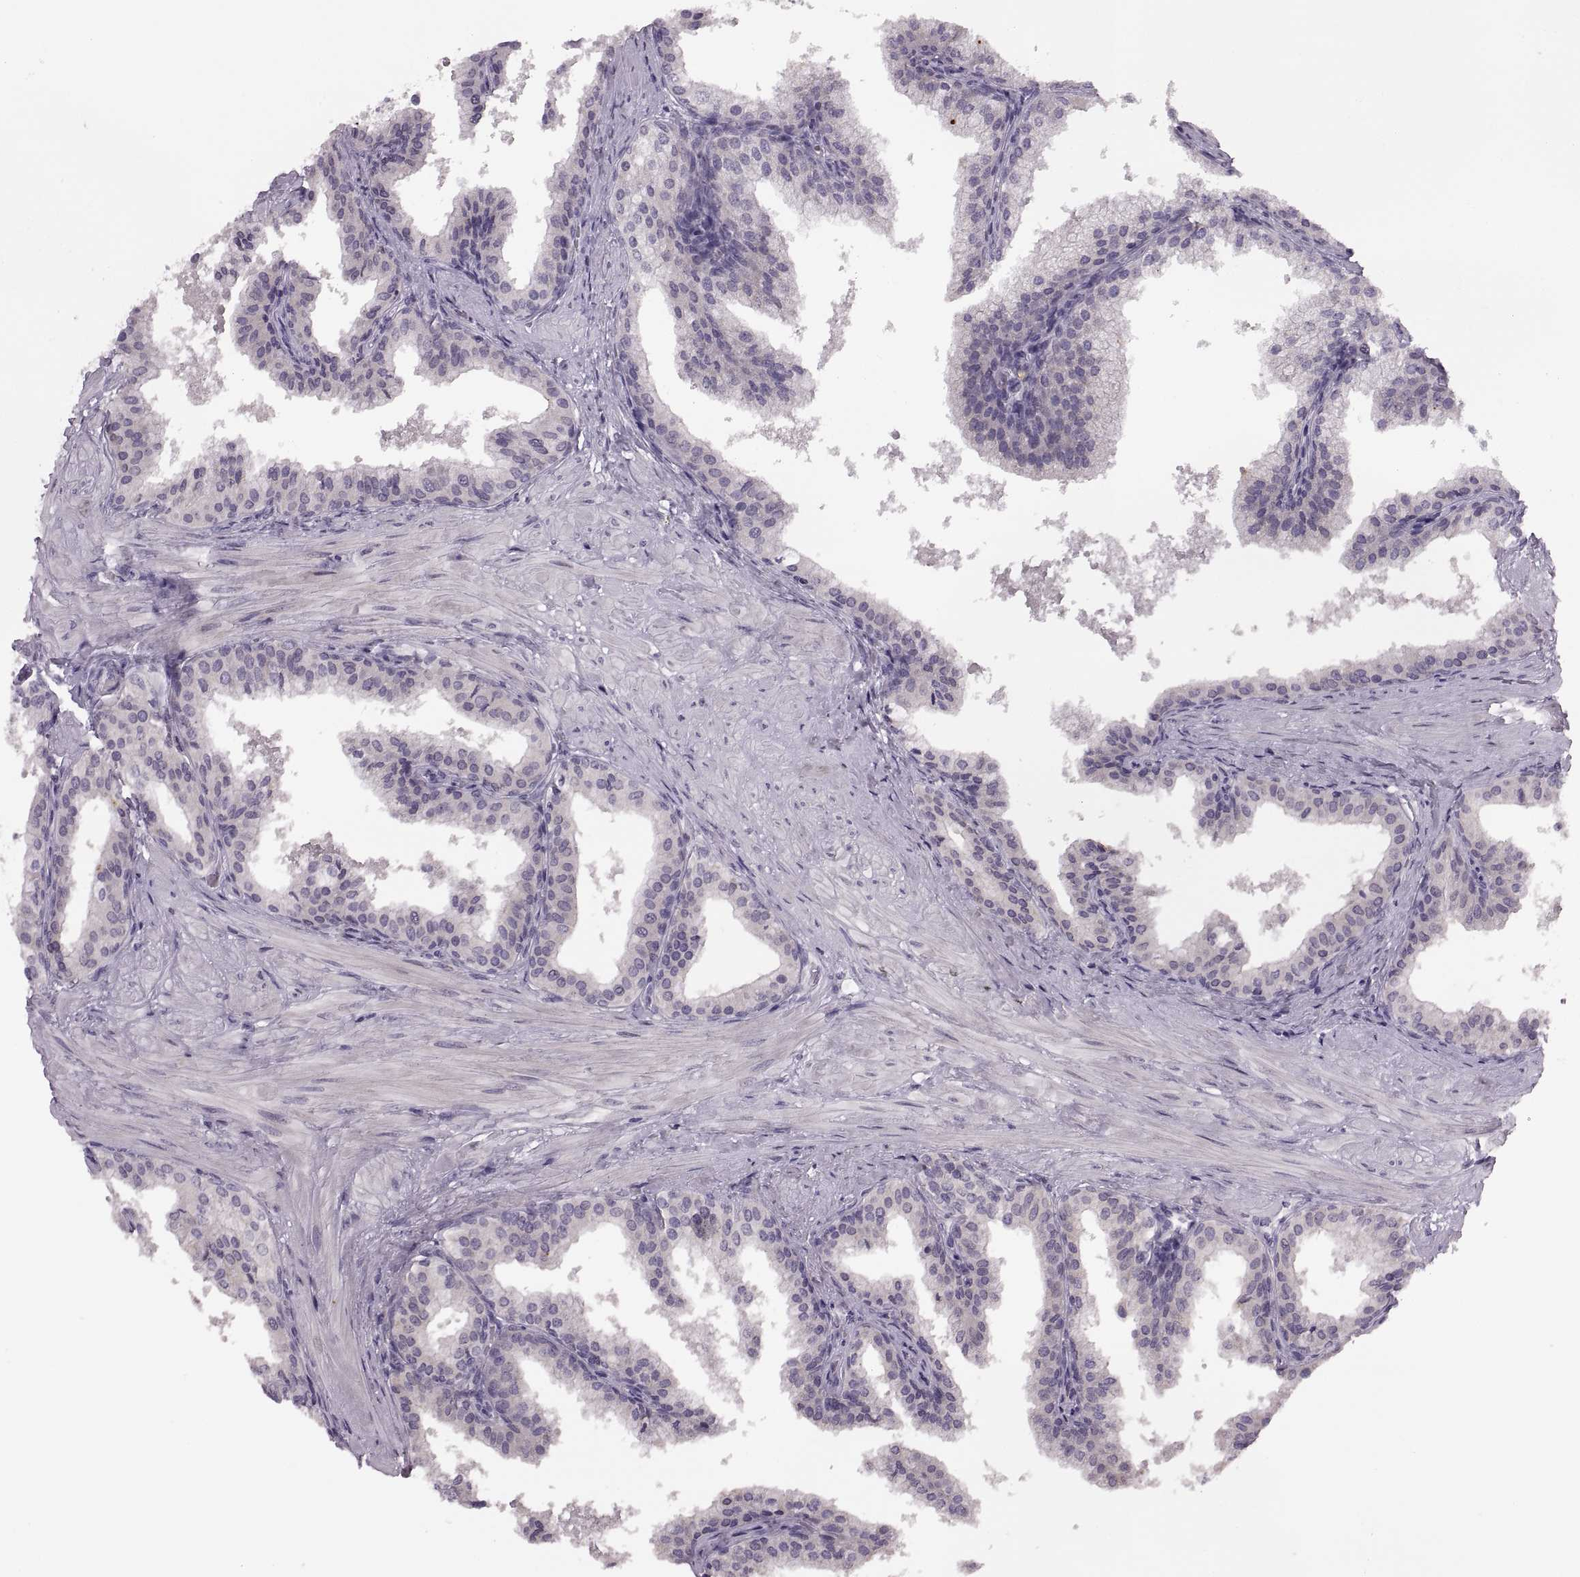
{"staining": {"intensity": "negative", "quantity": "none", "location": "none"}, "tissue": "prostate cancer", "cell_type": "Tumor cells", "image_type": "cancer", "snomed": [{"axis": "morphology", "description": "Adenocarcinoma, Low grade"}, {"axis": "topography", "description": "Prostate"}], "caption": "Low-grade adenocarcinoma (prostate) was stained to show a protein in brown. There is no significant positivity in tumor cells. Nuclei are stained in blue.", "gene": "ADH6", "patient": {"sex": "male", "age": 56}}